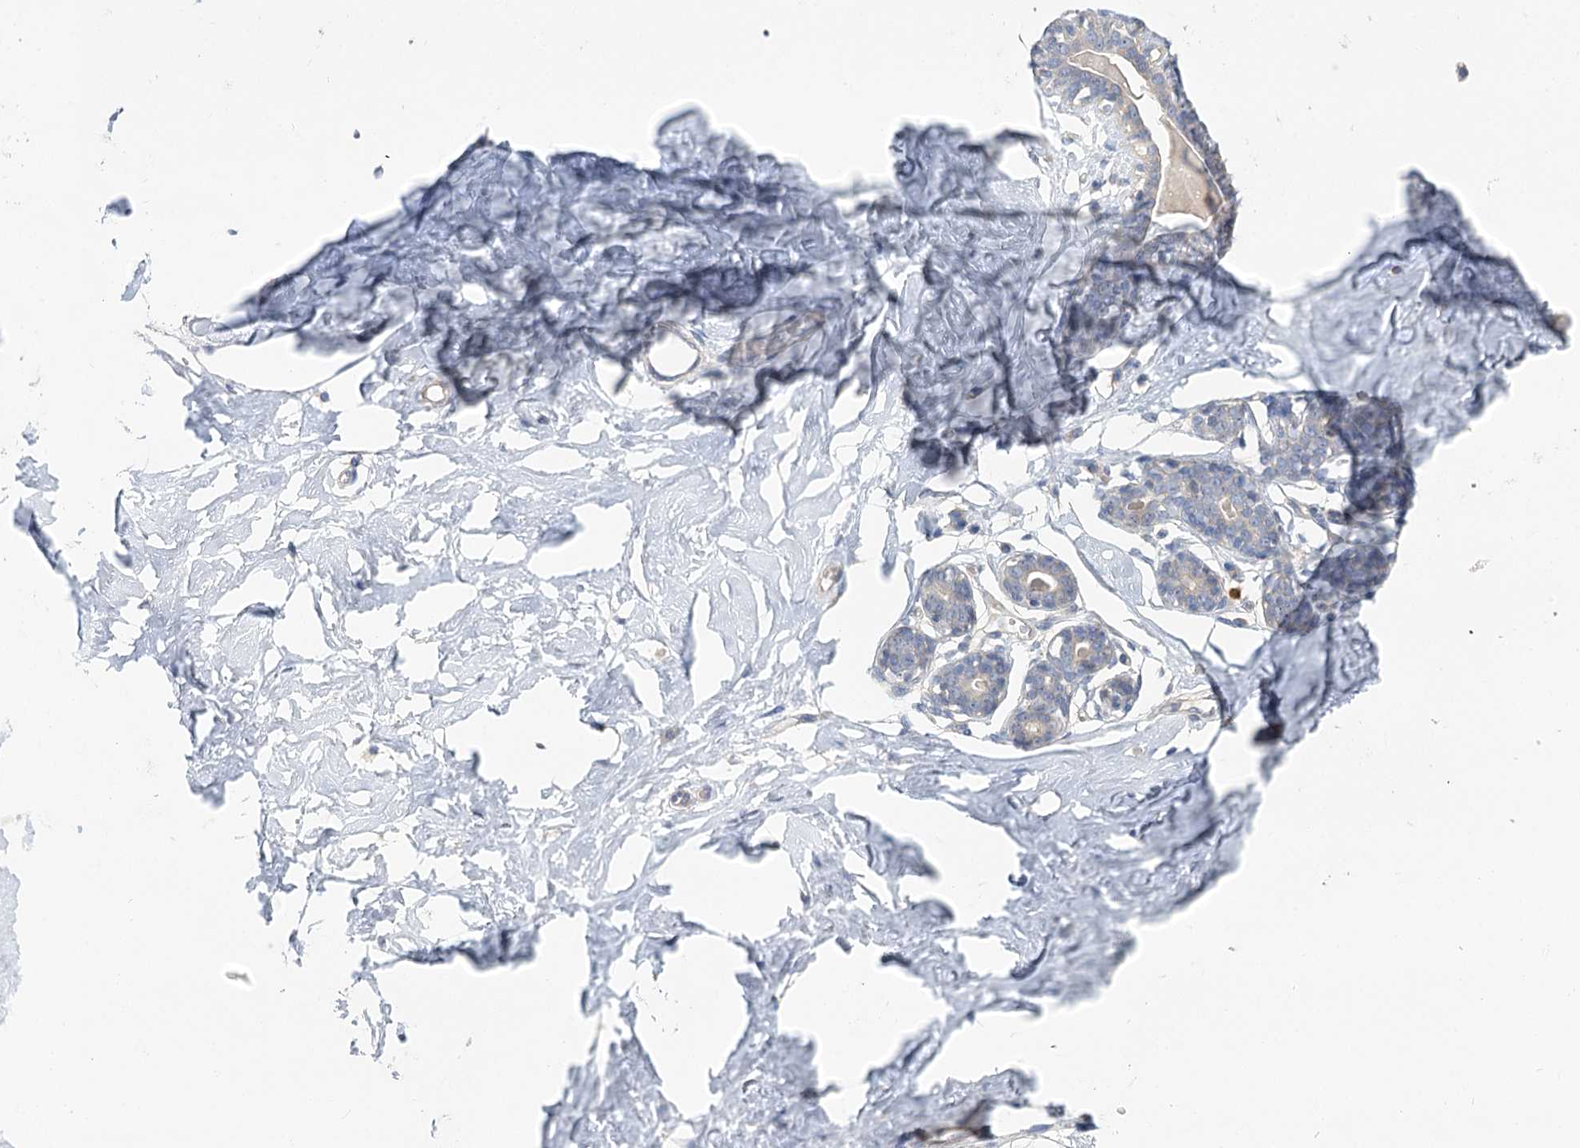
{"staining": {"intensity": "negative", "quantity": "none", "location": "none"}, "tissue": "breast", "cell_type": "Adipocytes", "image_type": "normal", "snomed": [{"axis": "morphology", "description": "Normal tissue, NOS"}, {"axis": "morphology", "description": "Adenoma, NOS"}, {"axis": "topography", "description": "Breast"}], "caption": "A photomicrograph of breast stained for a protein shows no brown staining in adipocytes. The staining is performed using DAB brown chromogen with nuclei counter-stained in using hematoxylin.", "gene": "EPB41L5", "patient": {"sex": "female", "age": 23}}